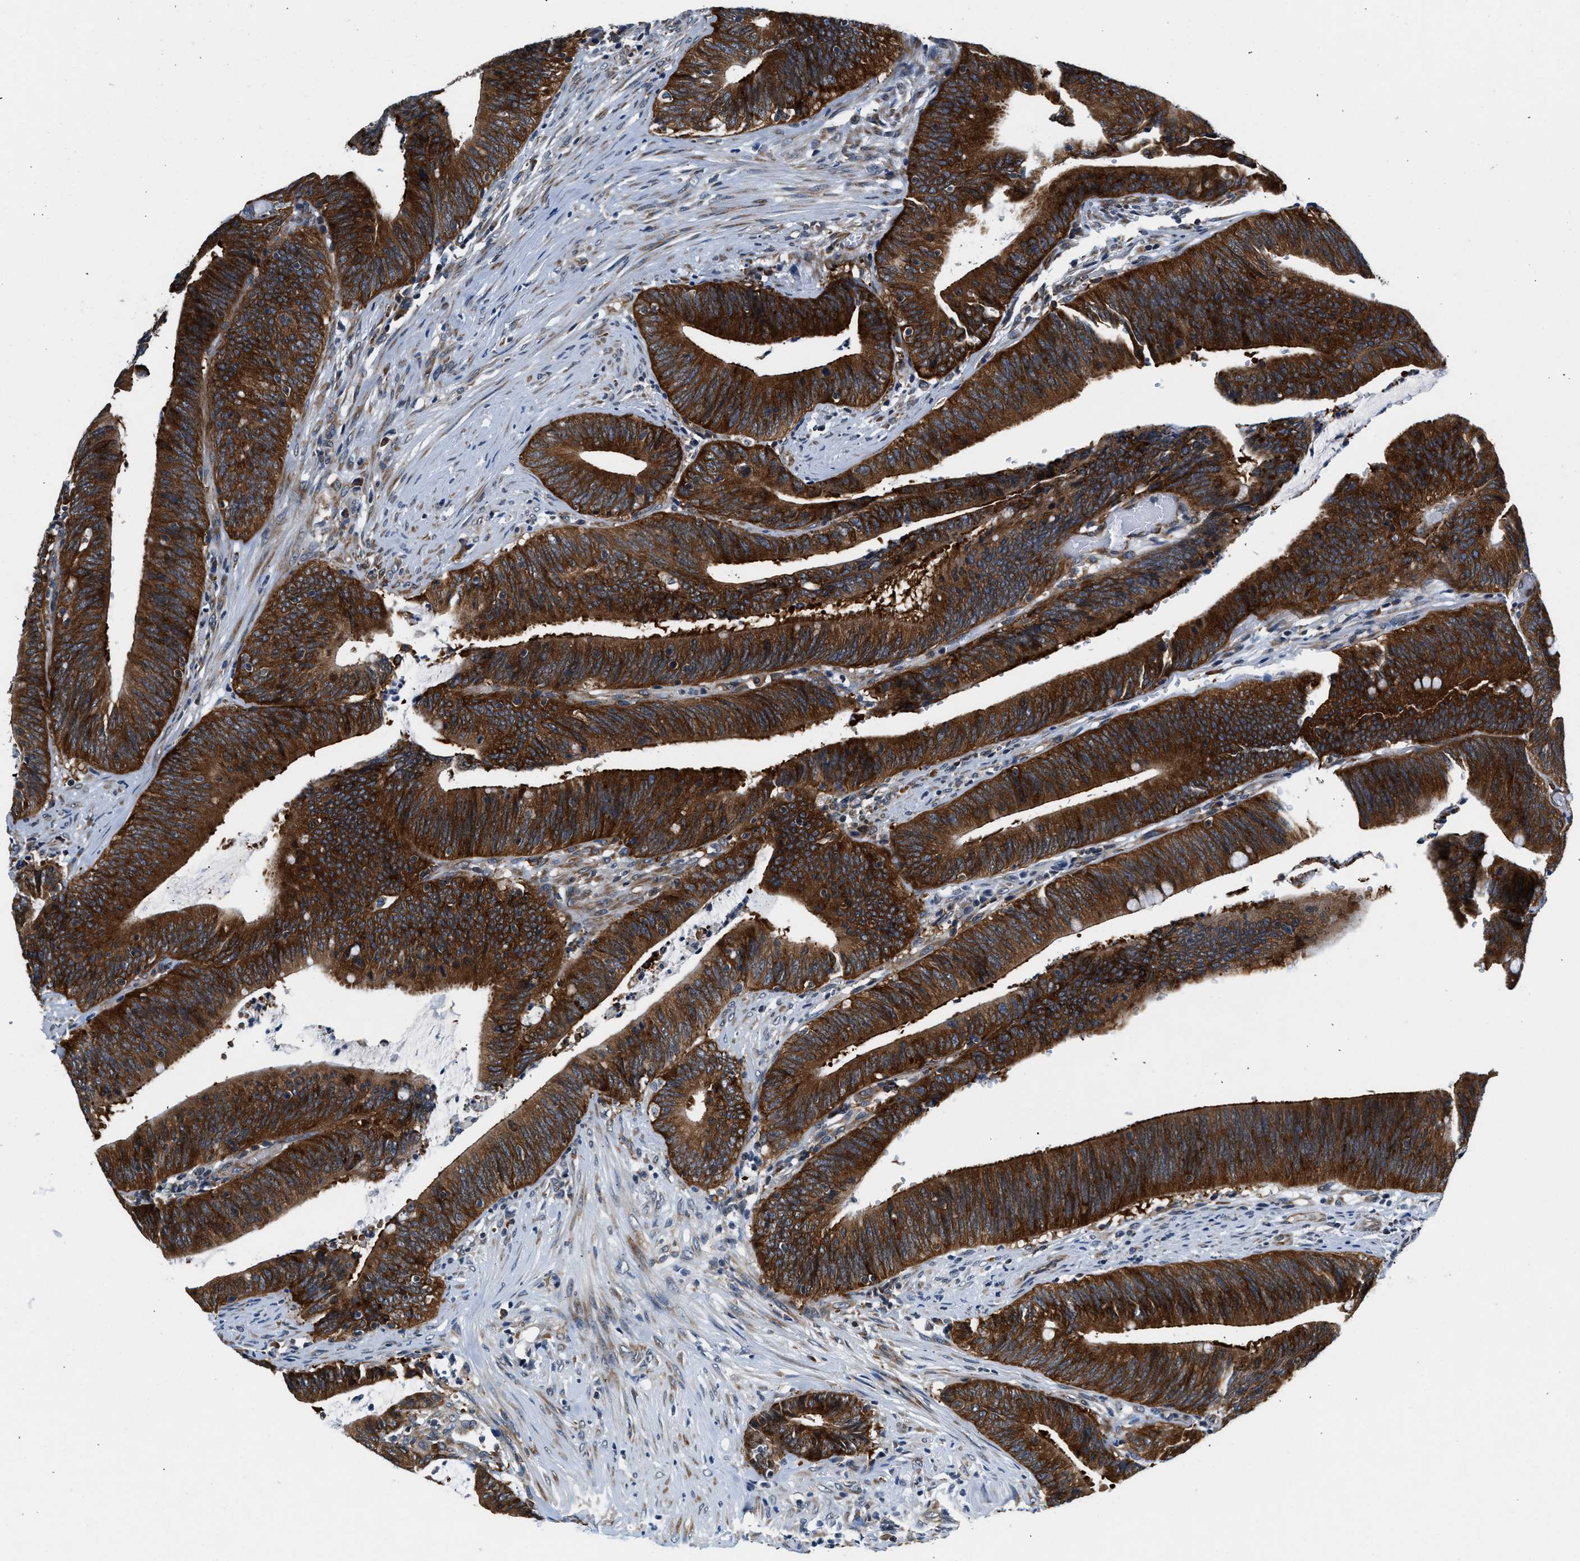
{"staining": {"intensity": "strong", "quantity": ">75%", "location": "cytoplasmic/membranous"}, "tissue": "colorectal cancer", "cell_type": "Tumor cells", "image_type": "cancer", "snomed": [{"axis": "morphology", "description": "Normal tissue, NOS"}, {"axis": "morphology", "description": "Adenocarcinoma, NOS"}, {"axis": "topography", "description": "Rectum"}], "caption": "An IHC micrograph of neoplastic tissue is shown. Protein staining in brown highlights strong cytoplasmic/membranous positivity in colorectal adenocarcinoma within tumor cells.", "gene": "PA2G4", "patient": {"sex": "female", "age": 66}}